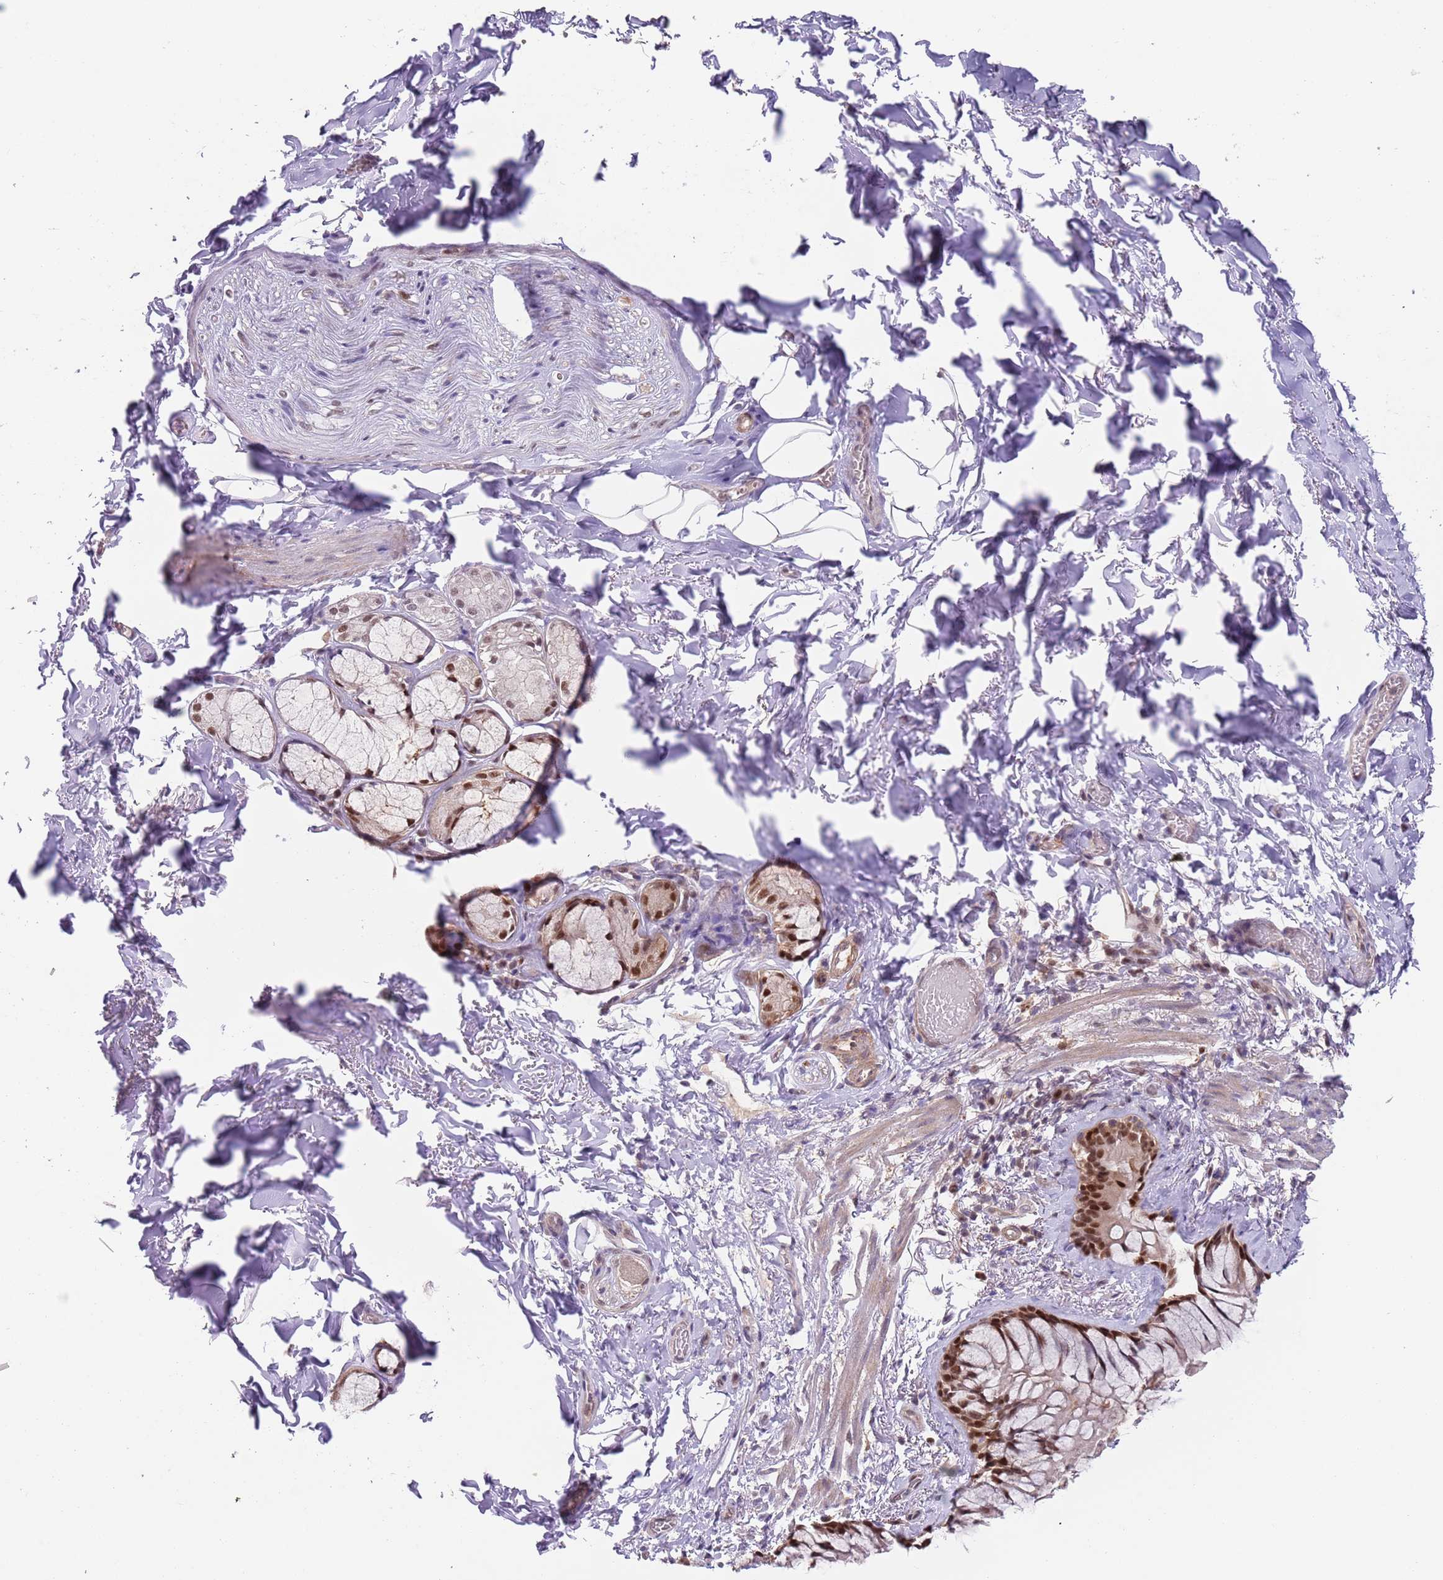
{"staining": {"intensity": "moderate", "quantity": ">75%", "location": "nuclear"}, "tissue": "bronchus", "cell_type": "Respiratory epithelial cells", "image_type": "normal", "snomed": [{"axis": "morphology", "description": "Normal tissue, NOS"}, {"axis": "topography", "description": "Cartilage tissue"}], "caption": "A brown stain shows moderate nuclear staining of a protein in respiratory epithelial cells of benign human bronchus.", "gene": "RMND5B", "patient": {"sex": "male", "age": 63}}